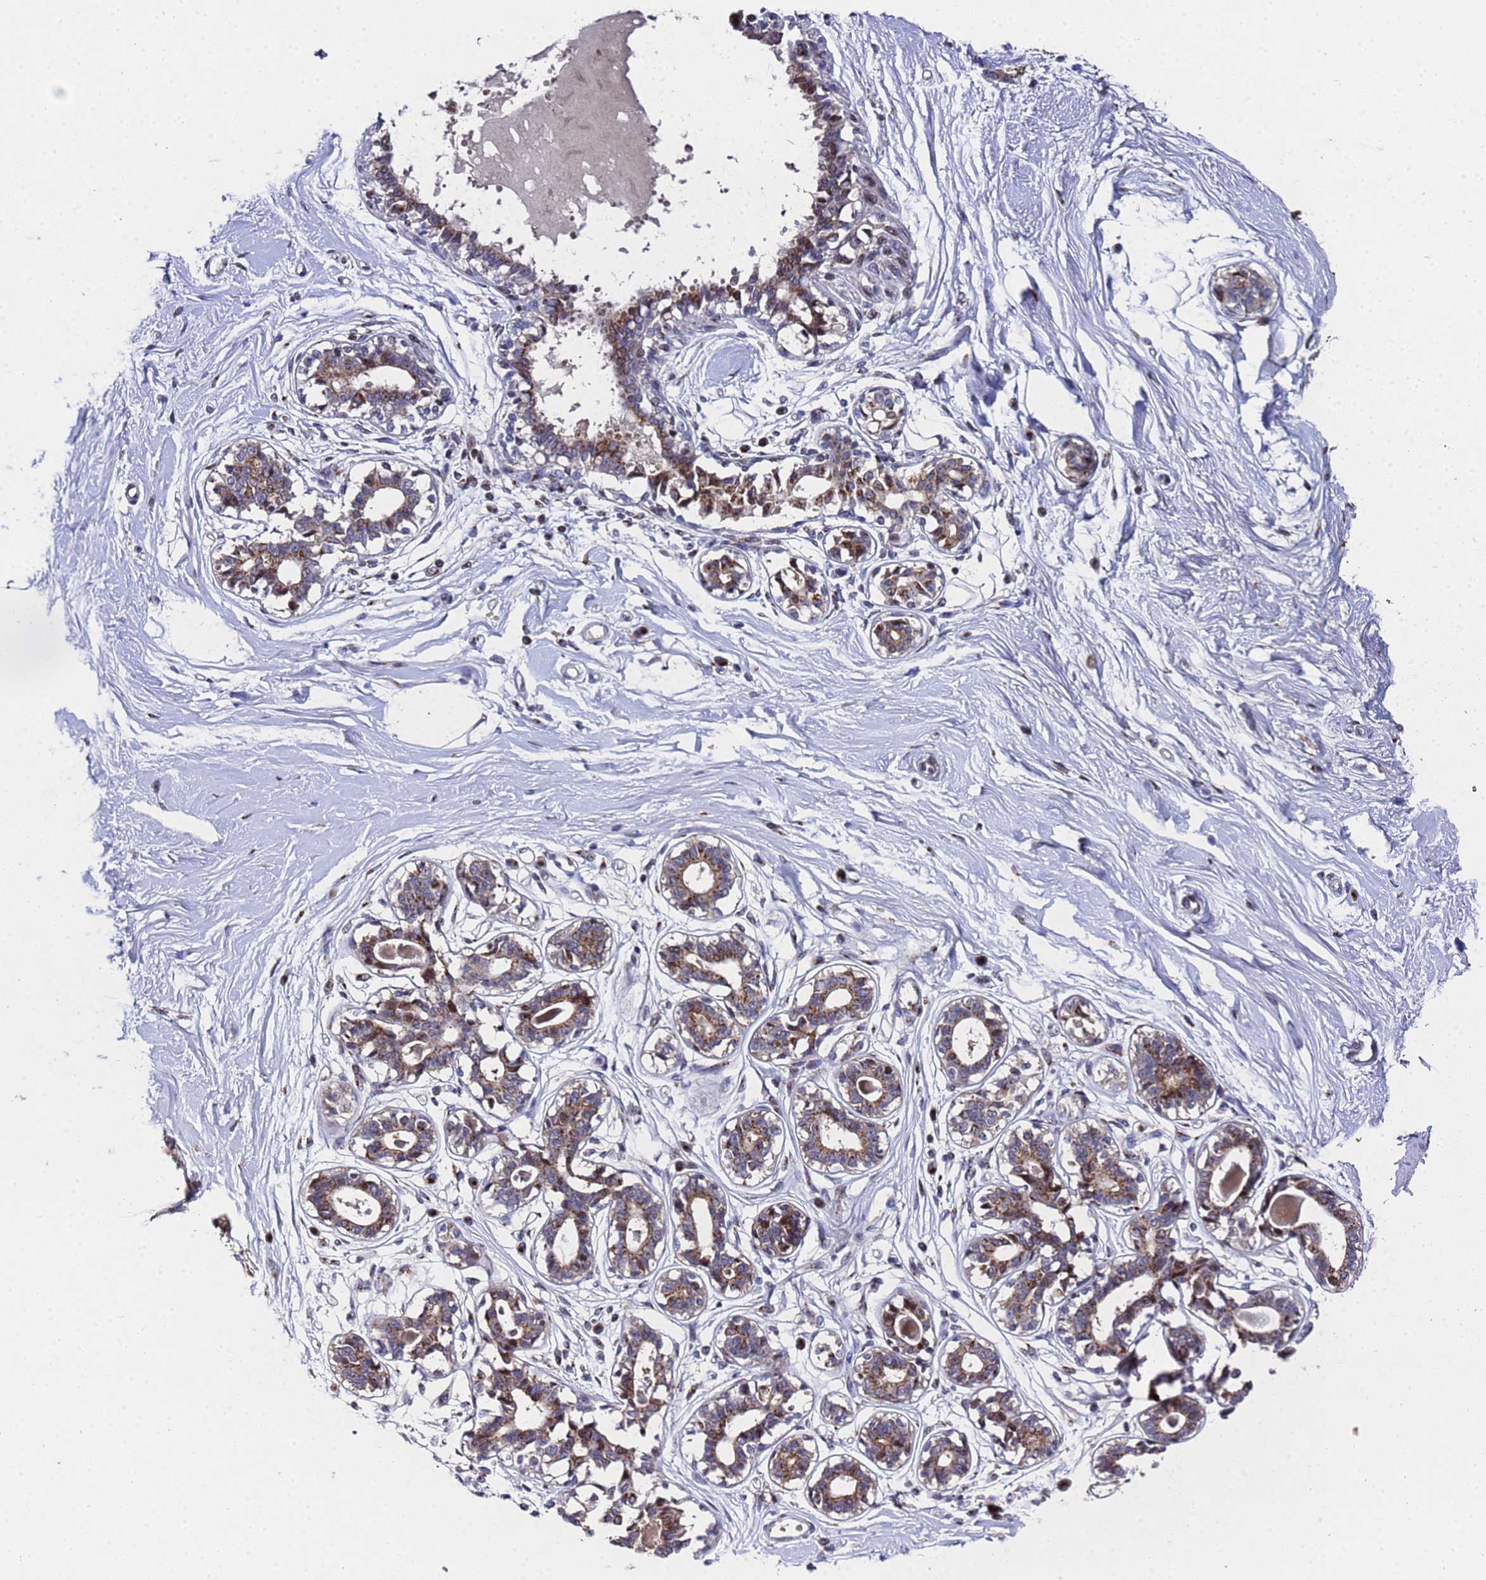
{"staining": {"intensity": "negative", "quantity": "none", "location": "none"}, "tissue": "breast", "cell_type": "Adipocytes", "image_type": "normal", "snomed": [{"axis": "morphology", "description": "Normal tissue, NOS"}, {"axis": "topography", "description": "Breast"}], "caption": "IHC image of benign breast stained for a protein (brown), which demonstrates no positivity in adipocytes.", "gene": "NSUN6", "patient": {"sex": "female", "age": 45}}